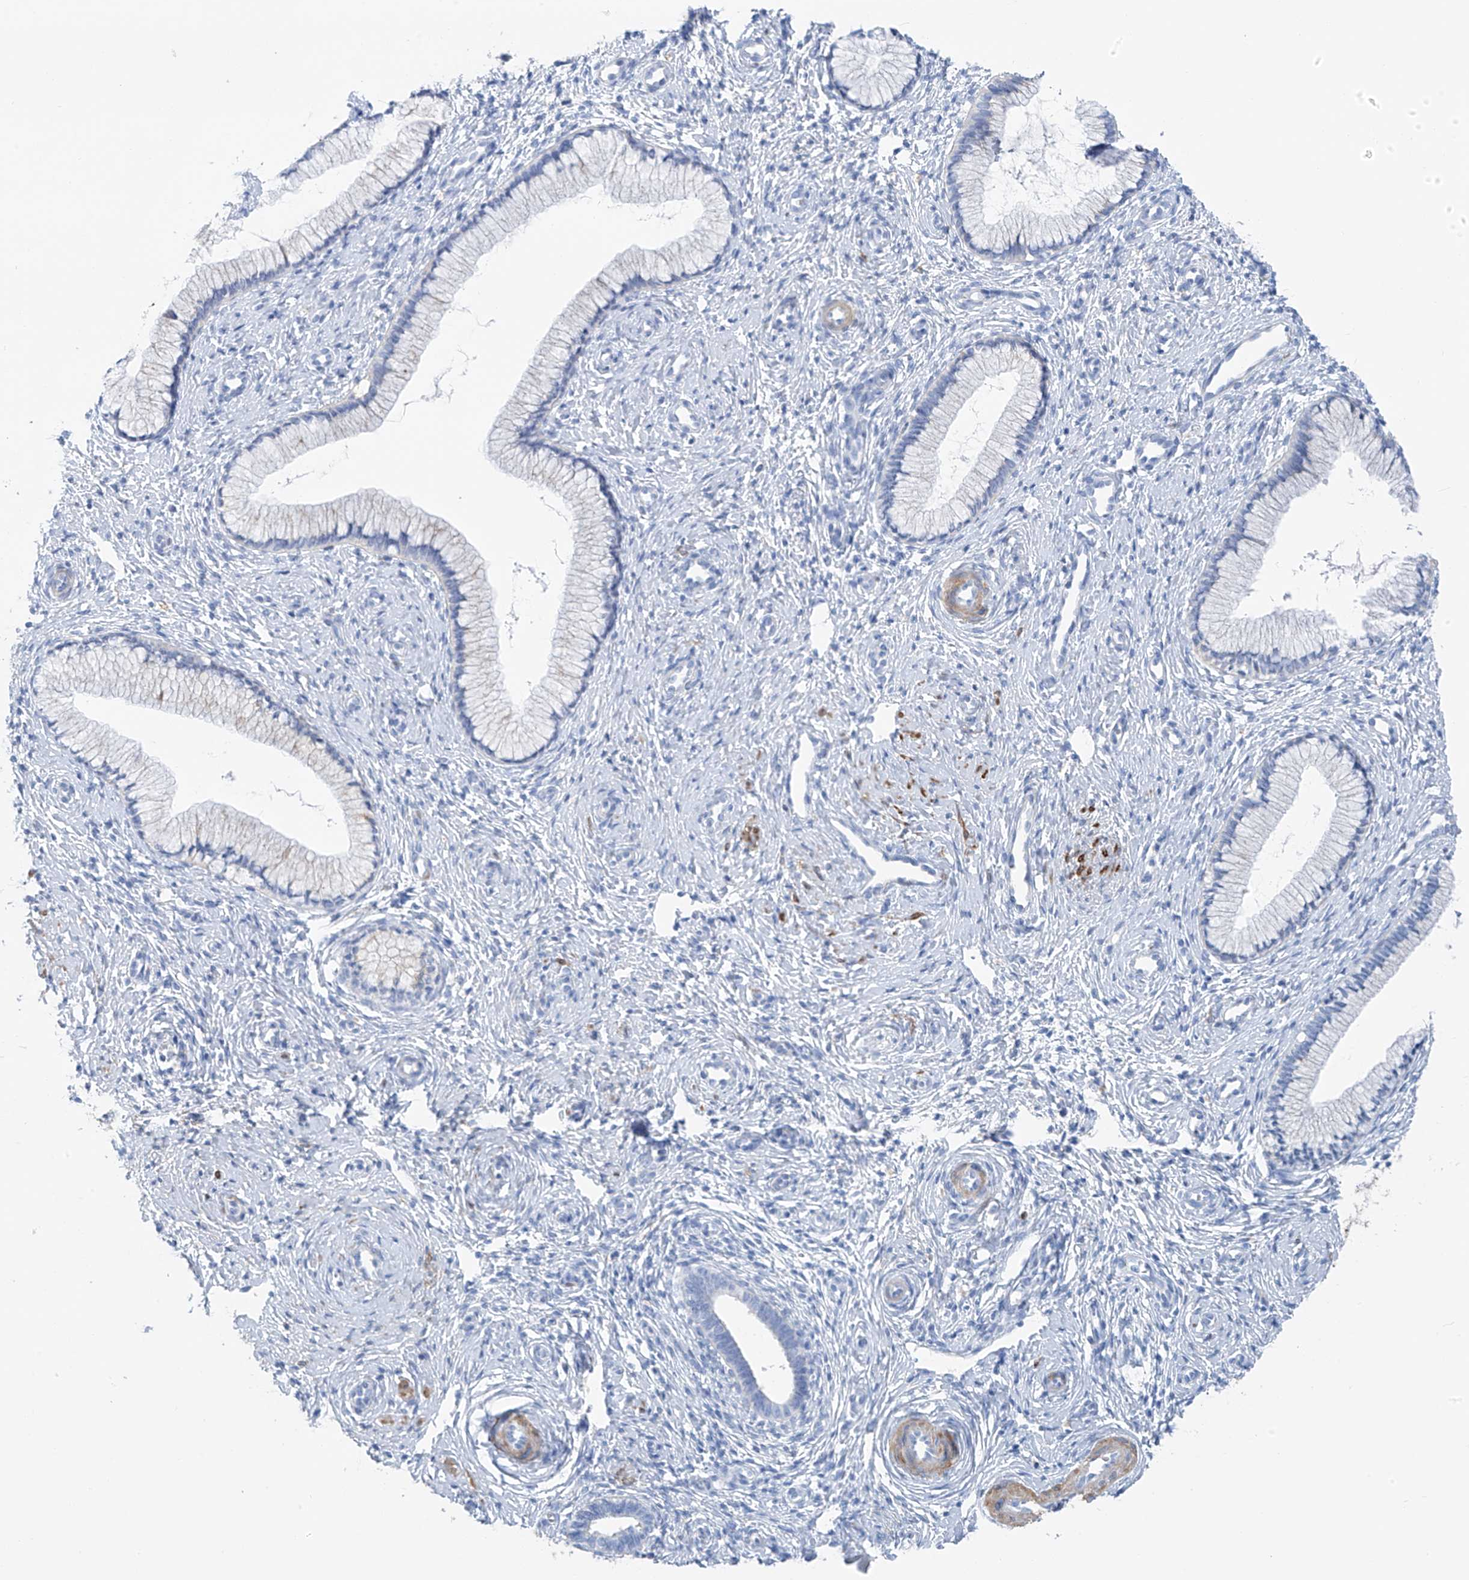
{"staining": {"intensity": "negative", "quantity": "none", "location": "none"}, "tissue": "cervix", "cell_type": "Glandular cells", "image_type": "normal", "snomed": [{"axis": "morphology", "description": "Normal tissue, NOS"}, {"axis": "topography", "description": "Cervix"}], "caption": "A histopathology image of cervix stained for a protein reveals no brown staining in glandular cells.", "gene": "GLMP", "patient": {"sex": "female", "age": 27}}